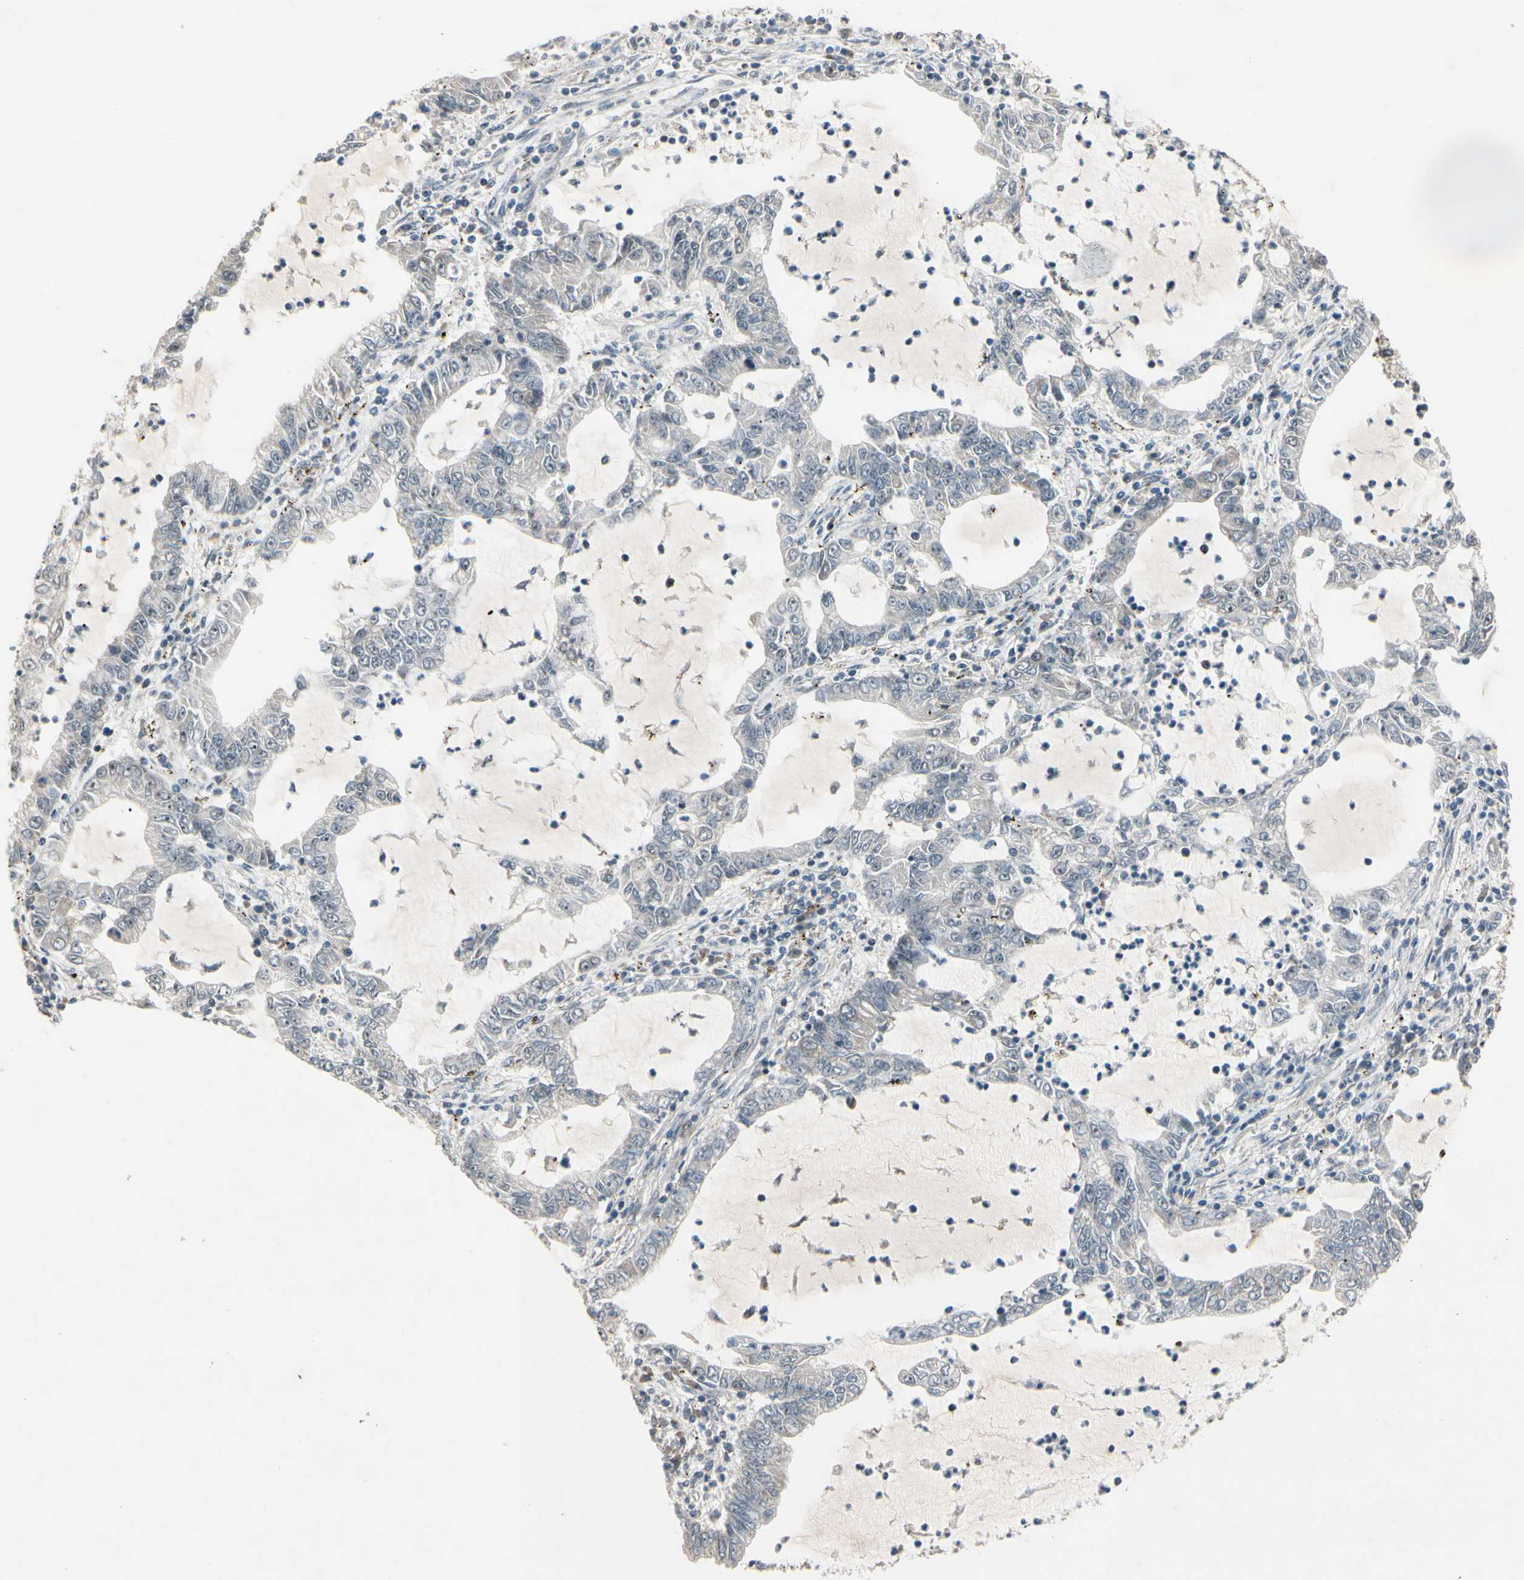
{"staining": {"intensity": "weak", "quantity": ">75%", "location": "cytoplasmic/membranous"}, "tissue": "lung cancer", "cell_type": "Tumor cells", "image_type": "cancer", "snomed": [{"axis": "morphology", "description": "Adenocarcinoma, NOS"}, {"axis": "topography", "description": "Lung"}], "caption": "Immunohistochemistry photomicrograph of adenocarcinoma (lung) stained for a protein (brown), which displays low levels of weak cytoplasmic/membranous staining in about >75% of tumor cells.", "gene": "CPT1A", "patient": {"sex": "female", "age": 51}}